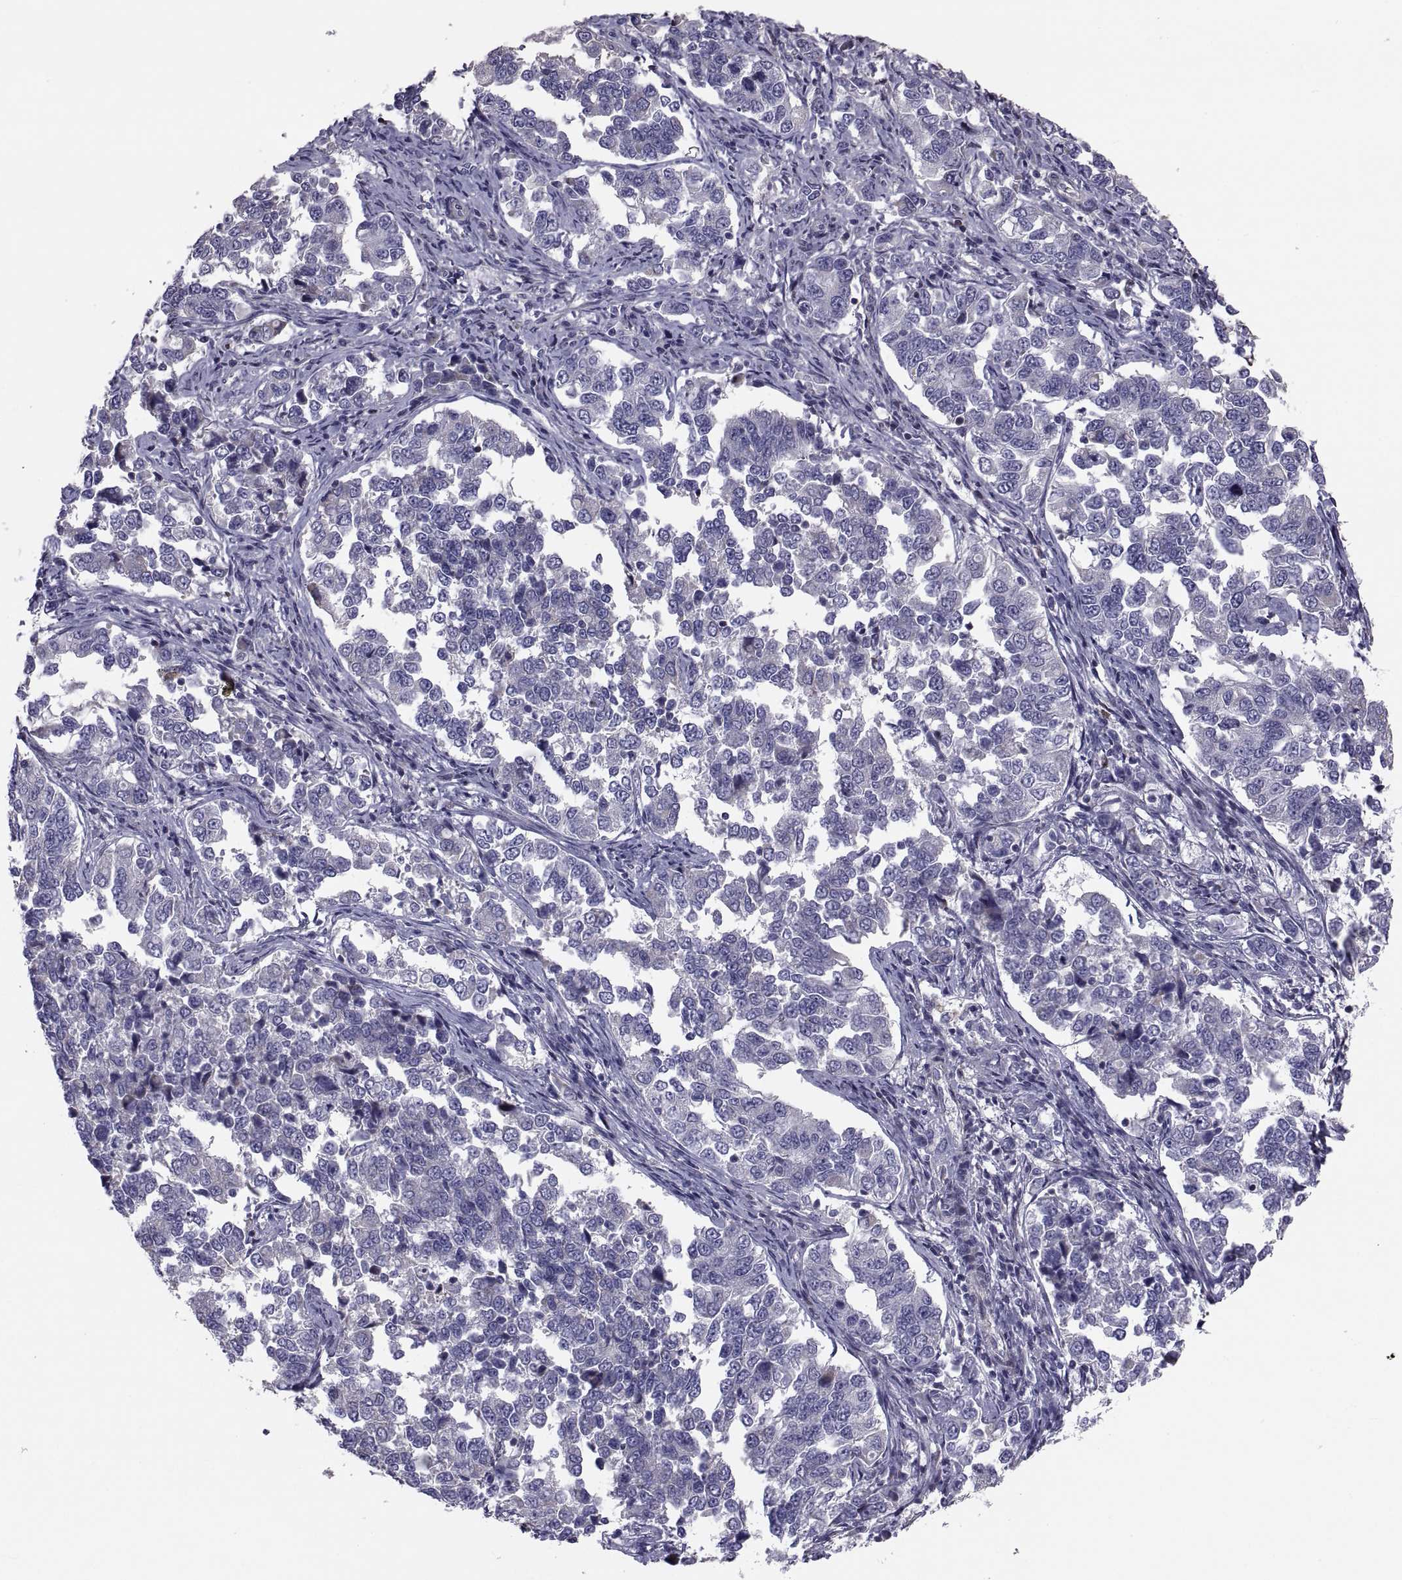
{"staining": {"intensity": "negative", "quantity": "none", "location": "none"}, "tissue": "endometrial cancer", "cell_type": "Tumor cells", "image_type": "cancer", "snomed": [{"axis": "morphology", "description": "Adenocarcinoma, NOS"}, {"axis": "topography", "description": "Endometrium"}], "caption": "Histopathology image shows no protein staining in tumor cells of endometrial cancer (adenocarcinoma) tissue.", "gene": "ANO1", "patient": {"sex": "female", "age": 43}}